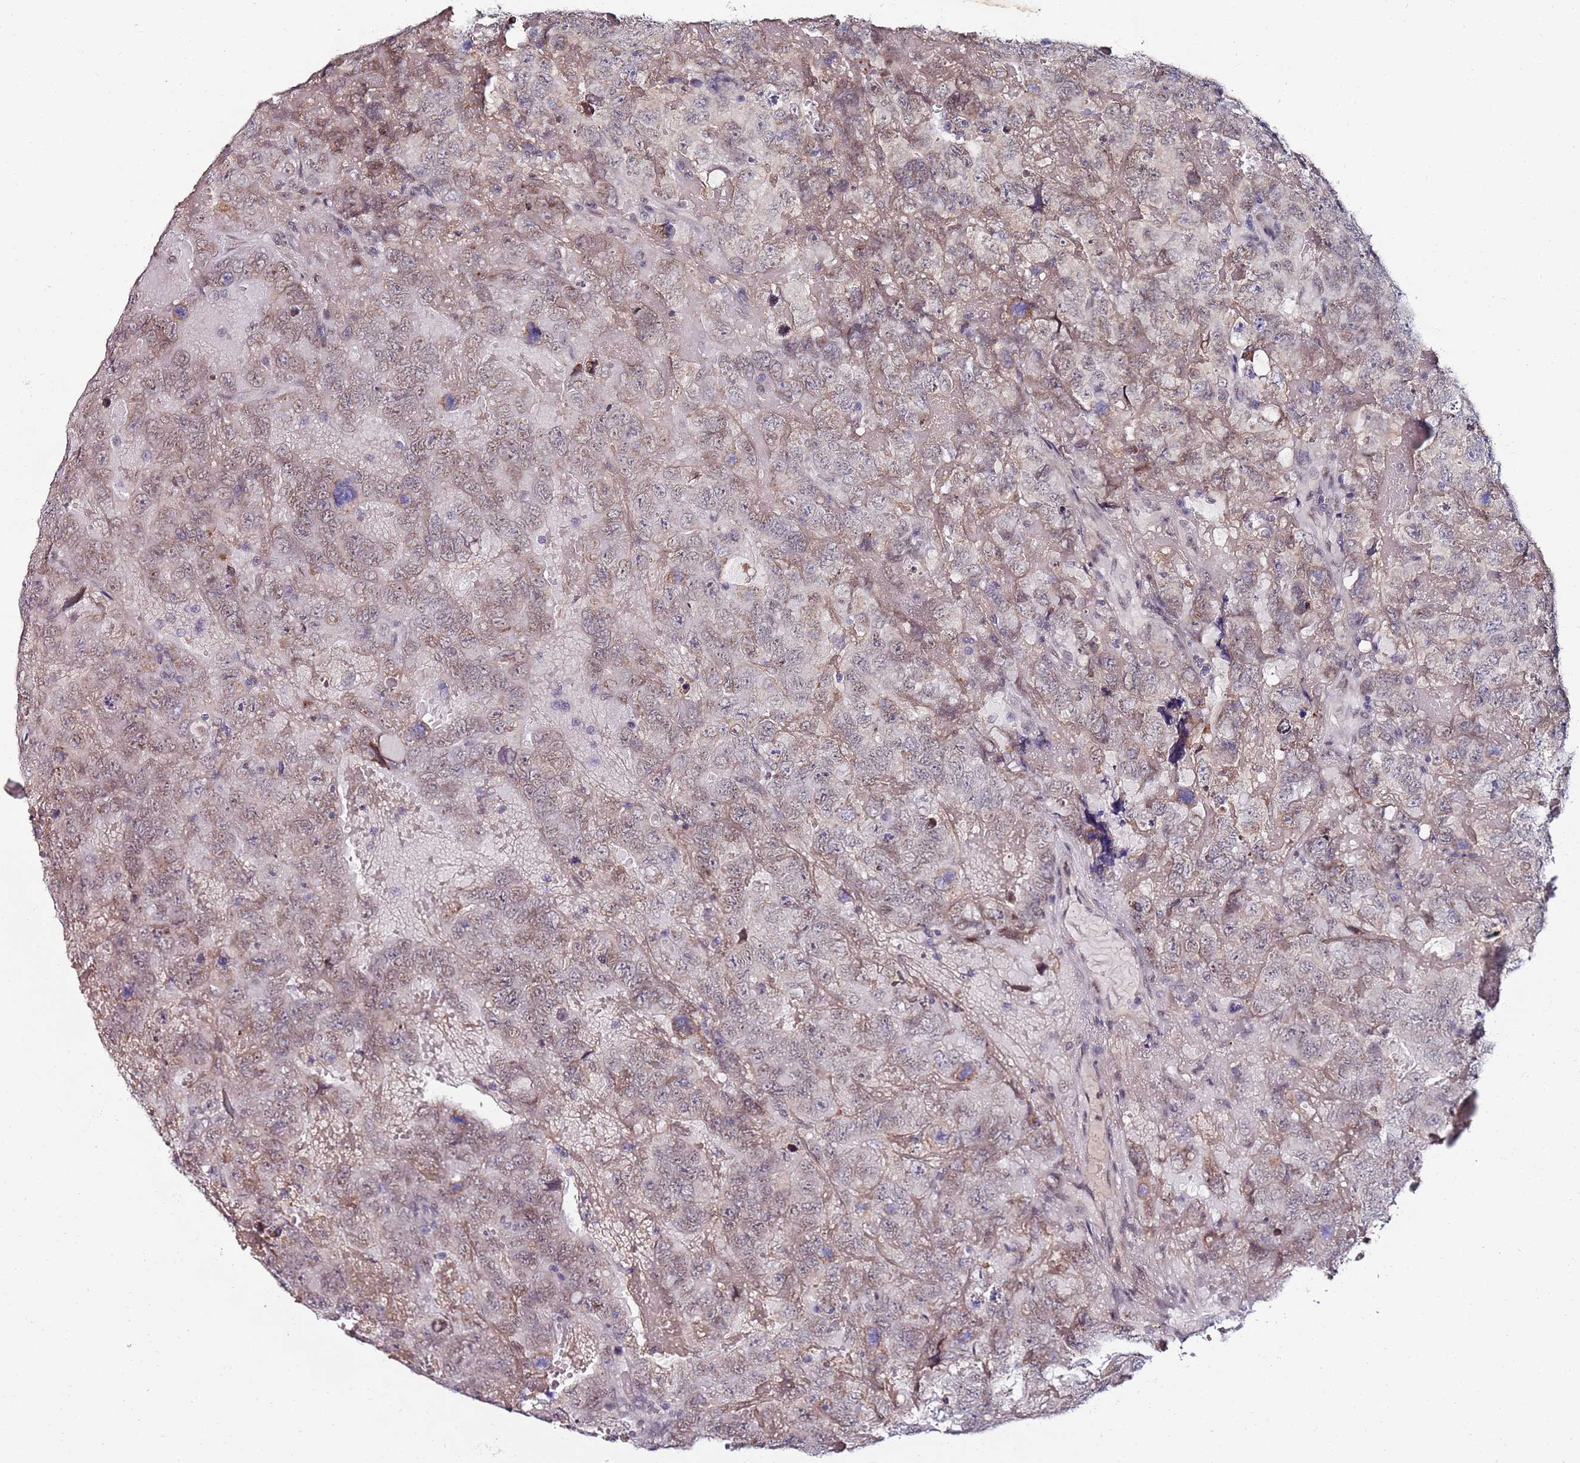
{"staining": {"intensity": "weak", "quantity": "25%-75%", "location": "cytoplasmic/membranous,nuclear"}, "tissue": "testis cancer", "cell_type": "Tumor cells", "image_type": "cancer", "snomed": [{"axis": "morphology", "description": "Carcinoma, Embryonal, NOS"}, {"axis": "topography", "description": "Testis"}], "caption": "Protein expression analysis of human testis embryonal carcinoma reveals weak cytoplasmic/membranous and nuclear staining in about 25%-75% of tumor cells.", "gene": "DUSP28", "patient": {"sex": "male", "age": 45}}